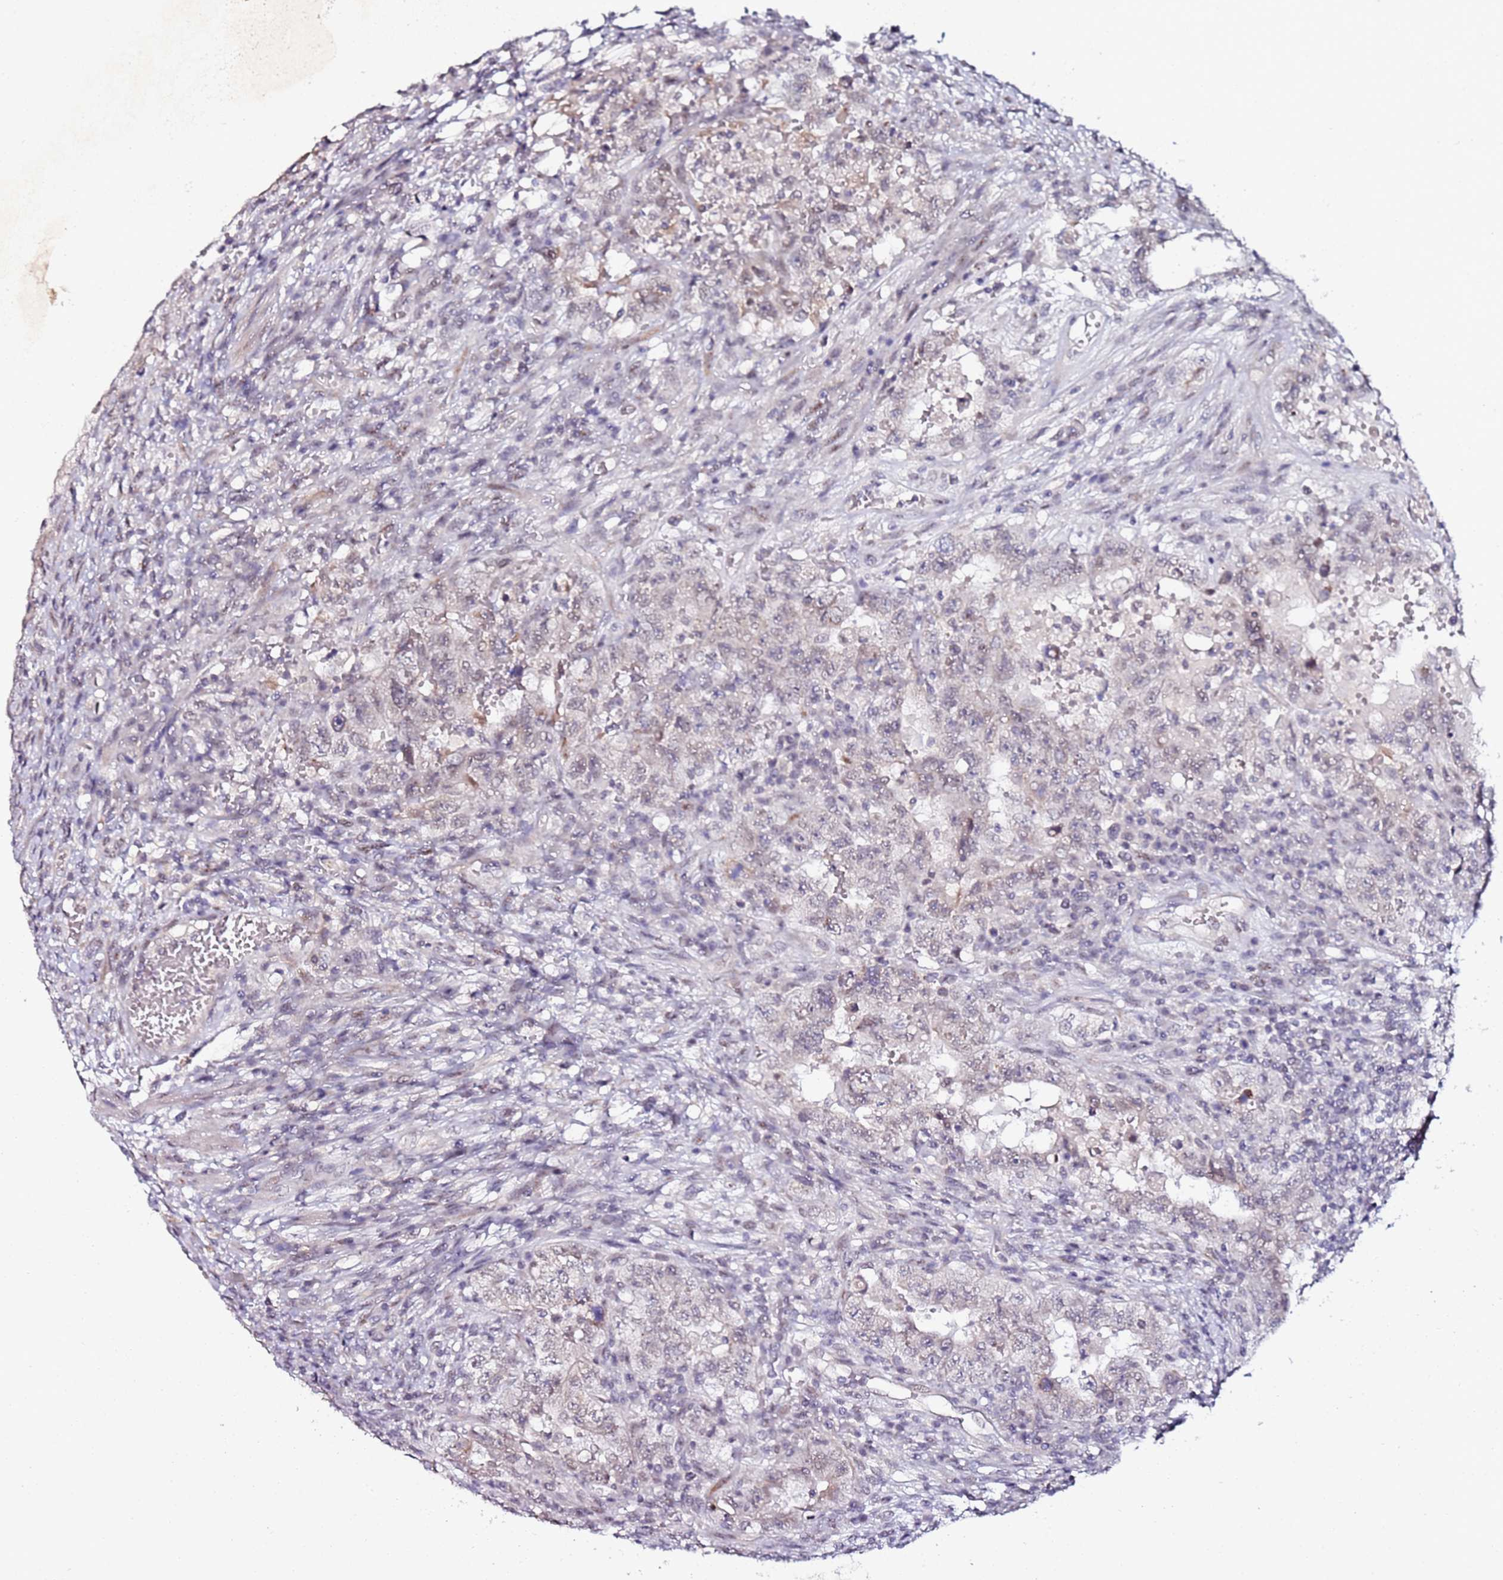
{"staining": {"intensity": "negative", "quantity": "none", "location": "none"}, "tissue": "testis cancer", "cell_type": "Tumor cells", "image_type": "cancer", "snomed": [{"axis": "morphology", "description": "Carcinoma, Embryonal, NOS"}, {"axis": "topography", "description": "Testis"}], "caption": "IHC micrograph of neoplastic tissue: testis embryonal carcinoma stained with DAB exhibits no significant protein positivity in tumor cells. Nuclei are stained in blue.", "gene": "DUSP28", "patient": {"sex": "male", "age": 26}}